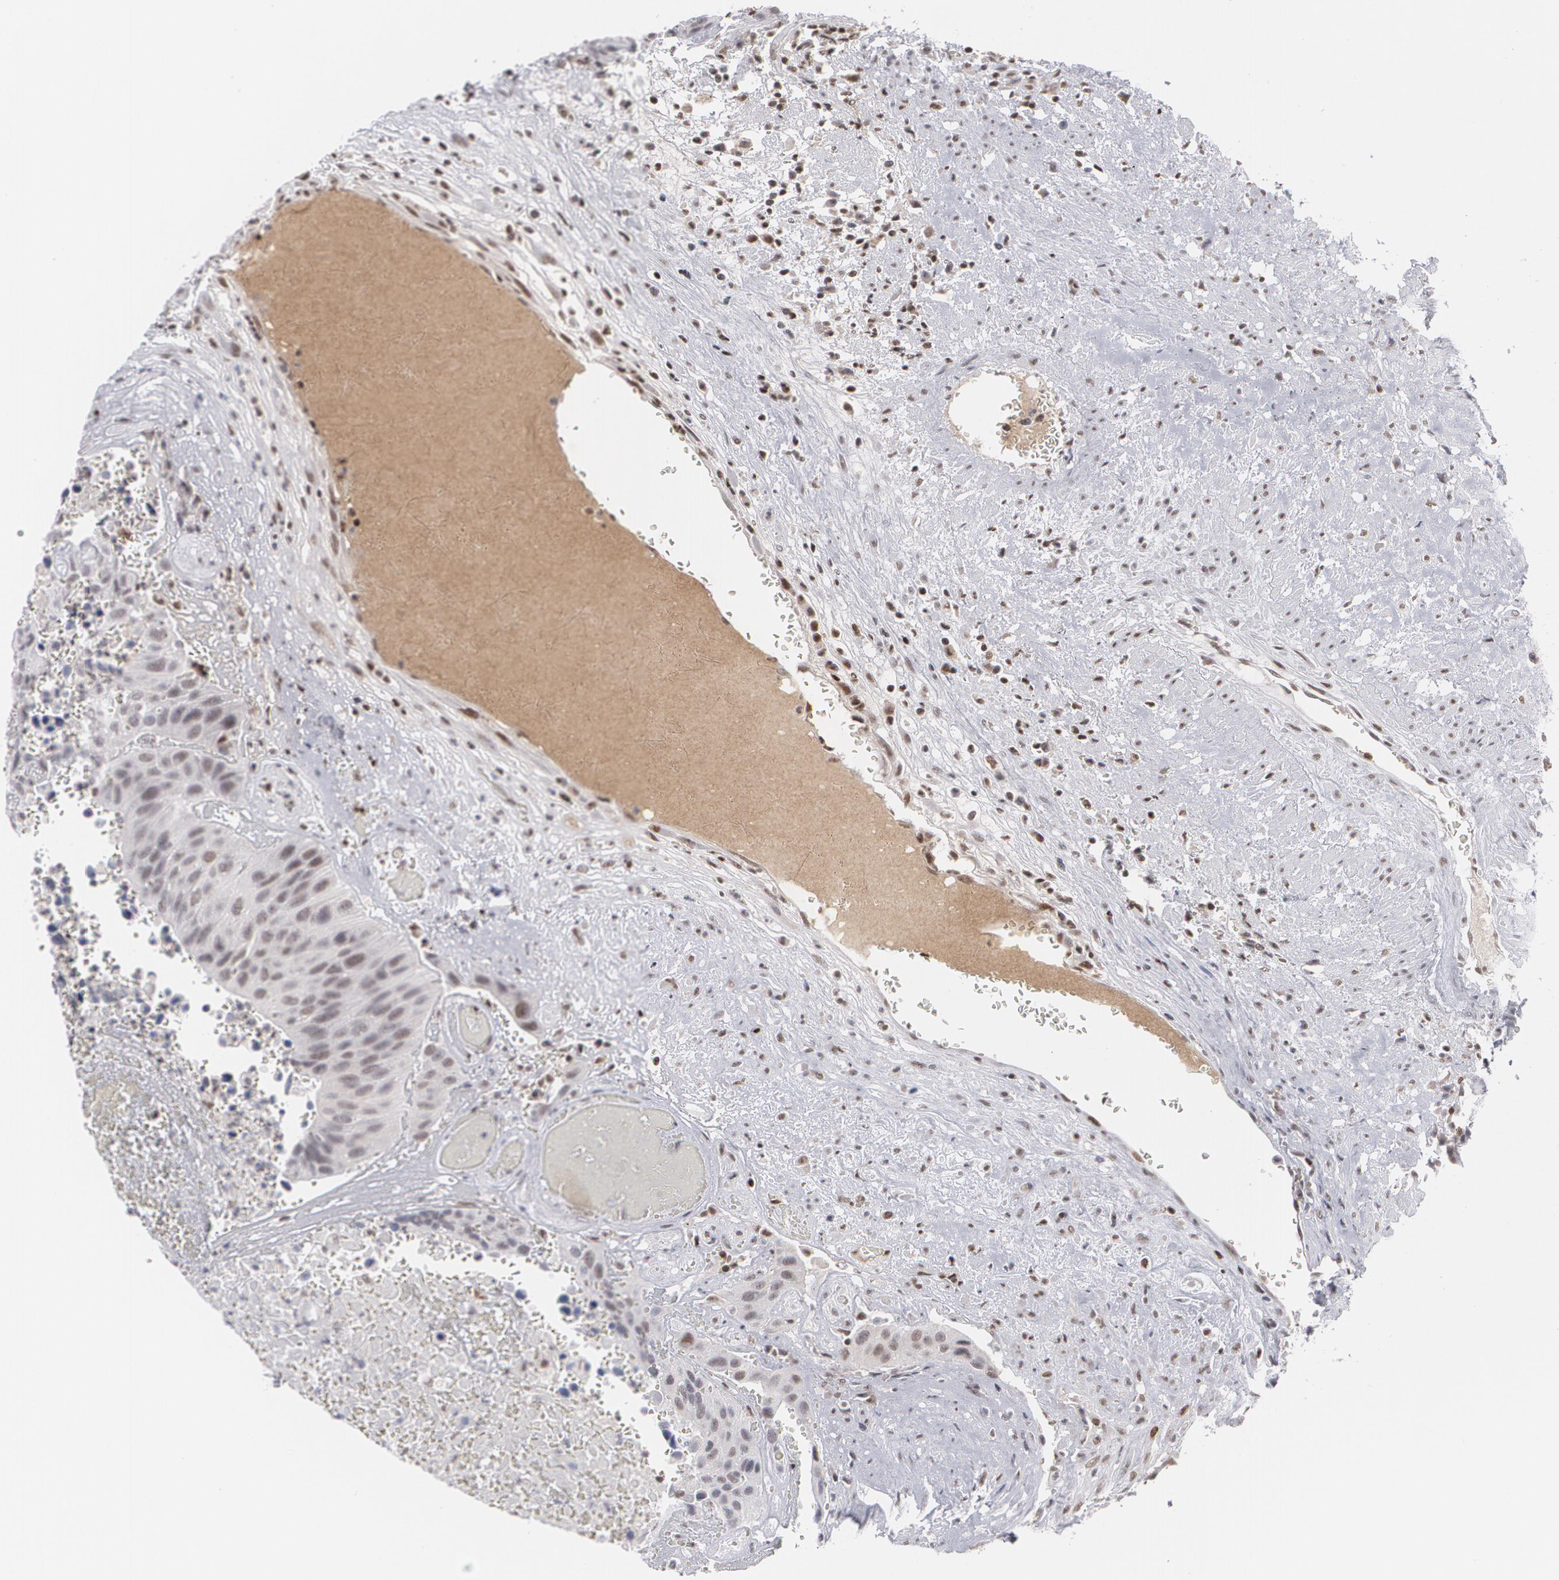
{"staining": {"intensity": "negative", "quantity": "none", "location": "none"}, "tissue": "urothelial cancer", "cell_type": "Tumor cells", "image_type": "cancer", "snomed": [{"axis": "morphology", "description": "Urothelial carcinoma, High grade"}, {"axis": "topography", "description": "Urinary bladder"}], "caption": "A micrograph of human urothelial cancer is negative for staining in tumor cells.", "gene": "MCL1", "patient": {"sex": "male", "age": 66}}